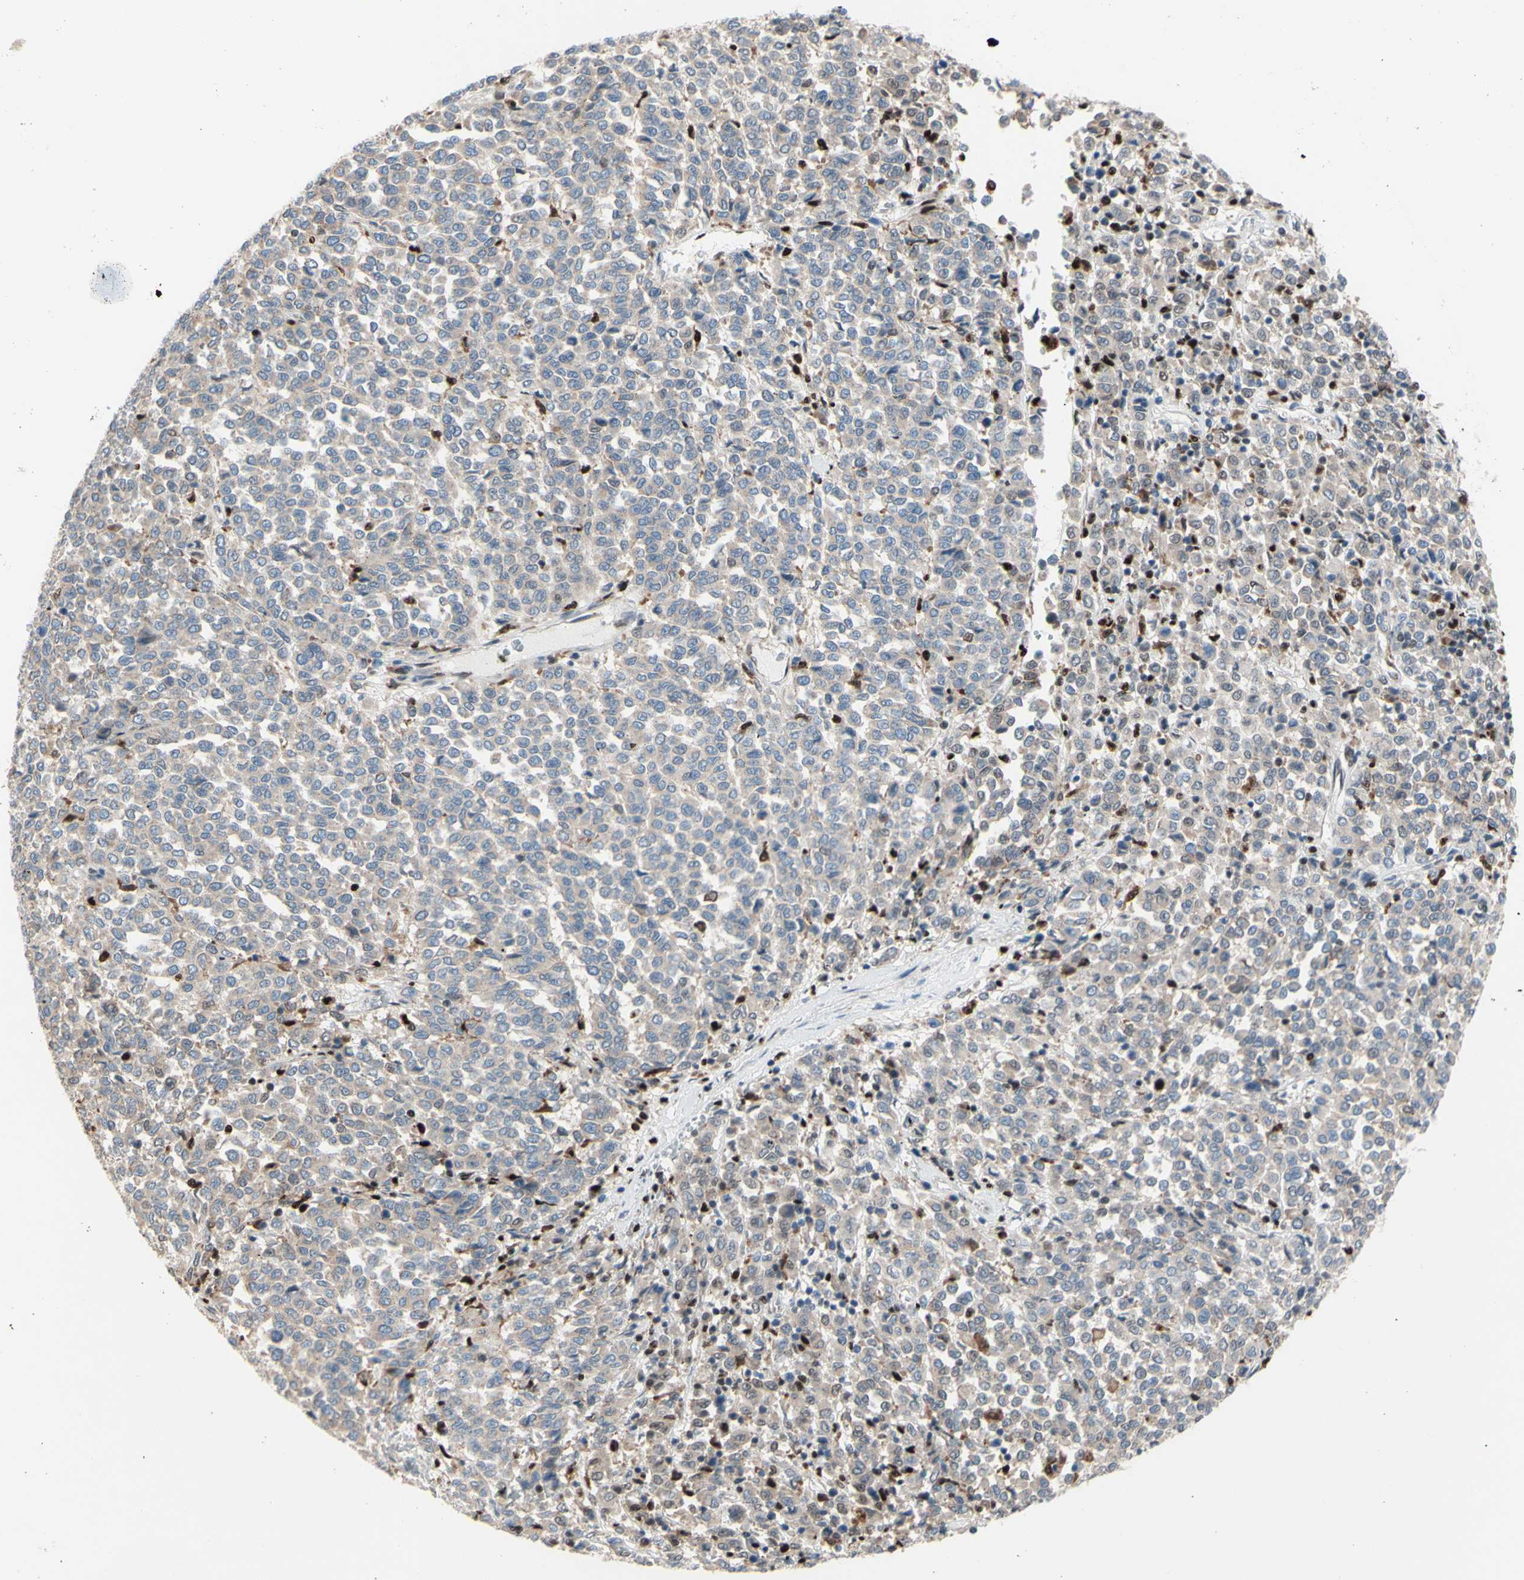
{"staining": {"intensity": "weak", "quantity": ">75%", "location": "cytoplasmic/membranous"}, "tissue": "melanoma", "cell_type": "Tumor cells", "image_type": "cancer", "snomed": [{"axis": "morphology", "description": "Malignant melanoma, Metastatic site"}, {"axis": "topography", "description": "Pancreas"}], "caption": "The micrograph displays immunohistochemical staining of melanoma. There is weak cytoplasmic/membranous positivity is appreciated in about >75% of tumor cells. (Stains: DAB (3,3'-diaminobenzidine) in brown, nuclei in blue, Microscopy: brightfield microscopy at high magnification).", "gene": "EED", "patient": {"sex": "female", "age": 30}}